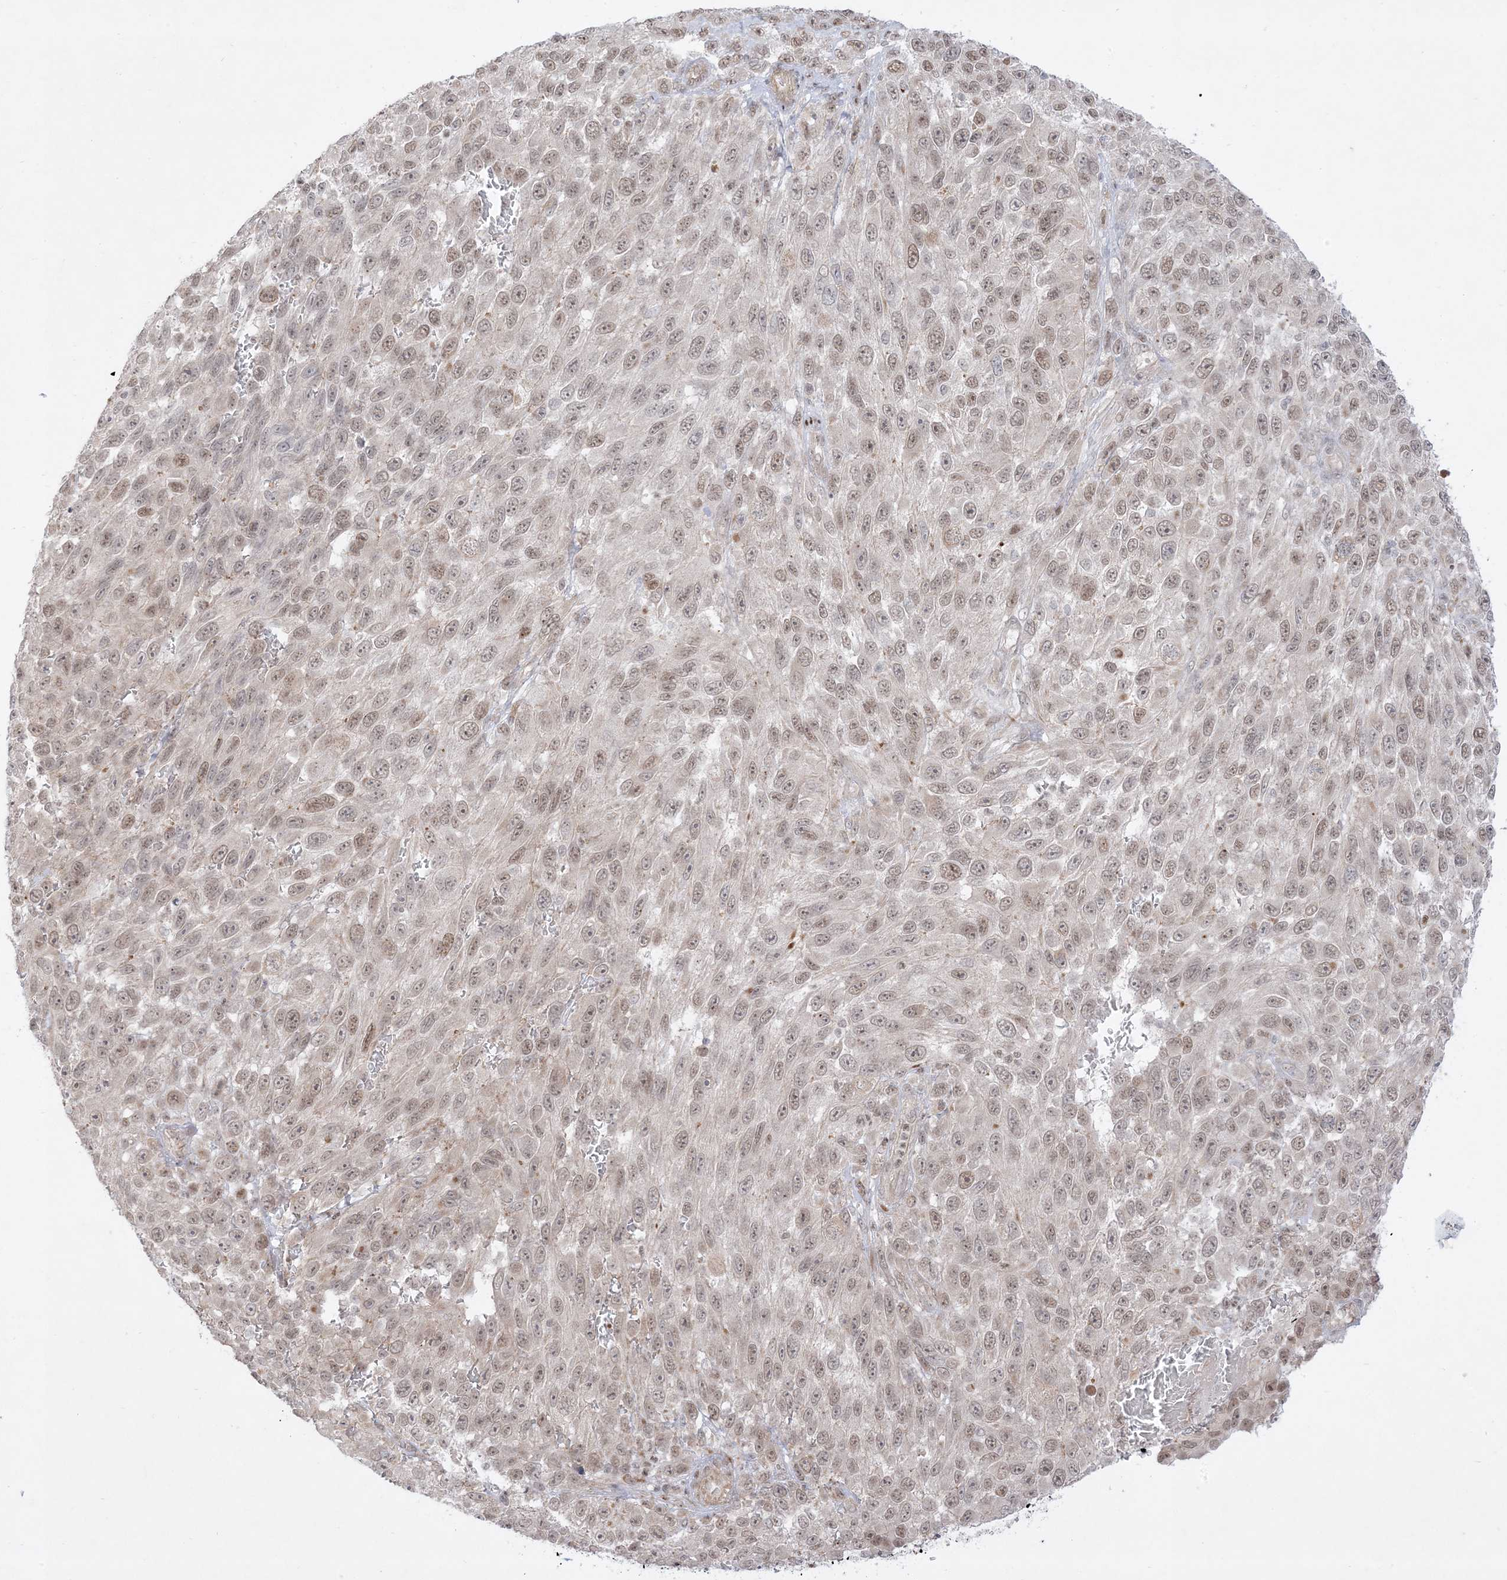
{"staining": {"intensity": "weak", "quantity": ">75%", "location": "nuclear"}, "tissue": "melanoma", "cell_type": "Tumor cells", "image_type": "cancer", "snomed": [{"axis": "morphology", "description": "Malignant melanoma, NOS"}, {"axis": "topography", "description": "Skin"}], "caption": "Weak nuclear staining is seen in approximately >75% of tumor cells in melanoma.", "gene": "PTK6", "patient": {"sex": "female", "age": 96}}